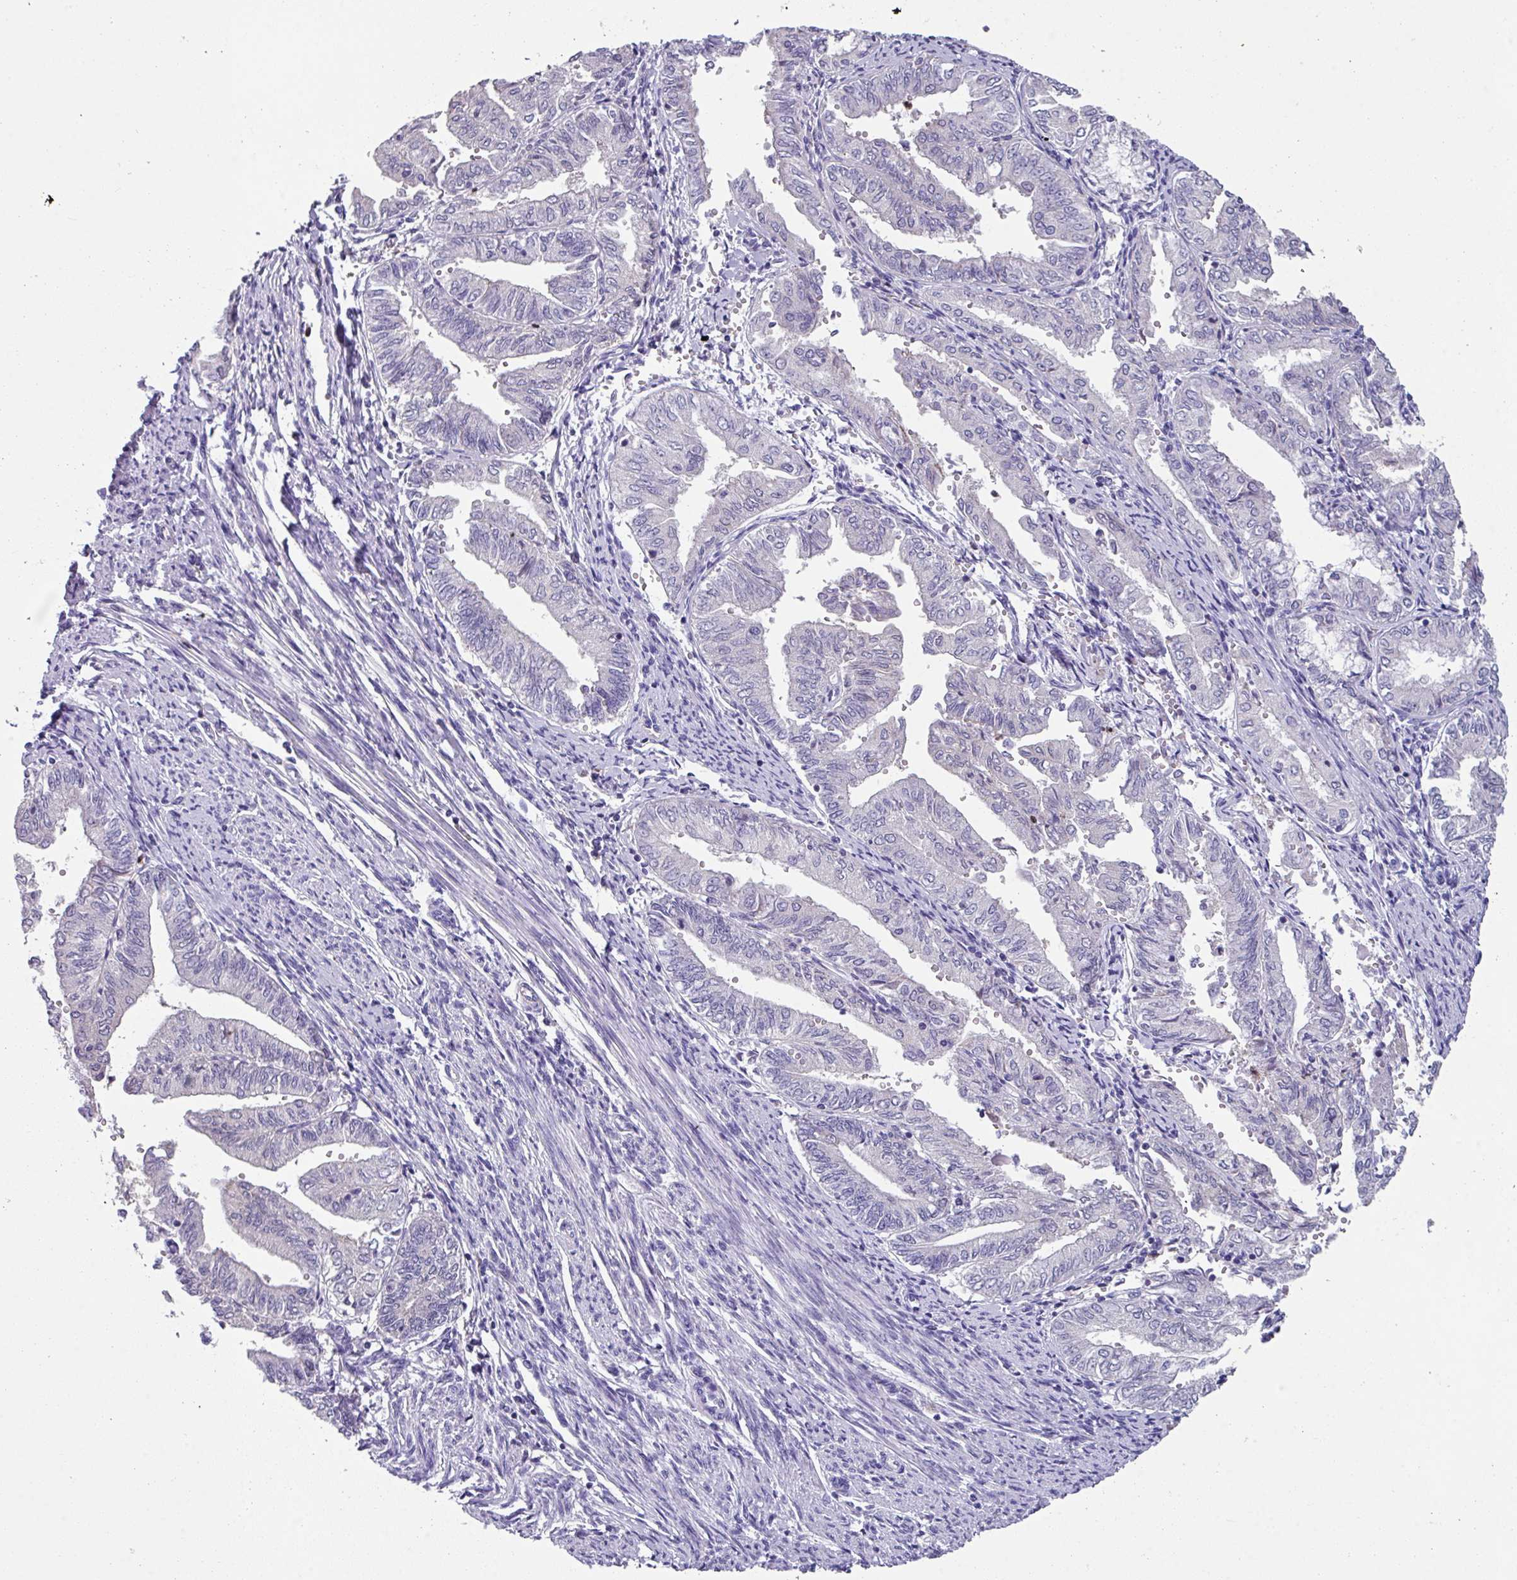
{"staining": {"intensity": "negative", "quantity": "none", "location": "none"}, "tissue": "endometrial cancer", "cell_type": "Tumor cells", "image_type": "cancer", "snomed": [{"axis": "morphology", "description": "Adenocarcinoma, NOS"}, {"axis": "topography", "description": "Endometrium"}], "caption": "The histopathology image reveals no staining of tumor cells in endometrial cancer (adenocarcinoma).", "gene": "ZFP3", "patient": {"sex": "female", "age": 66}}